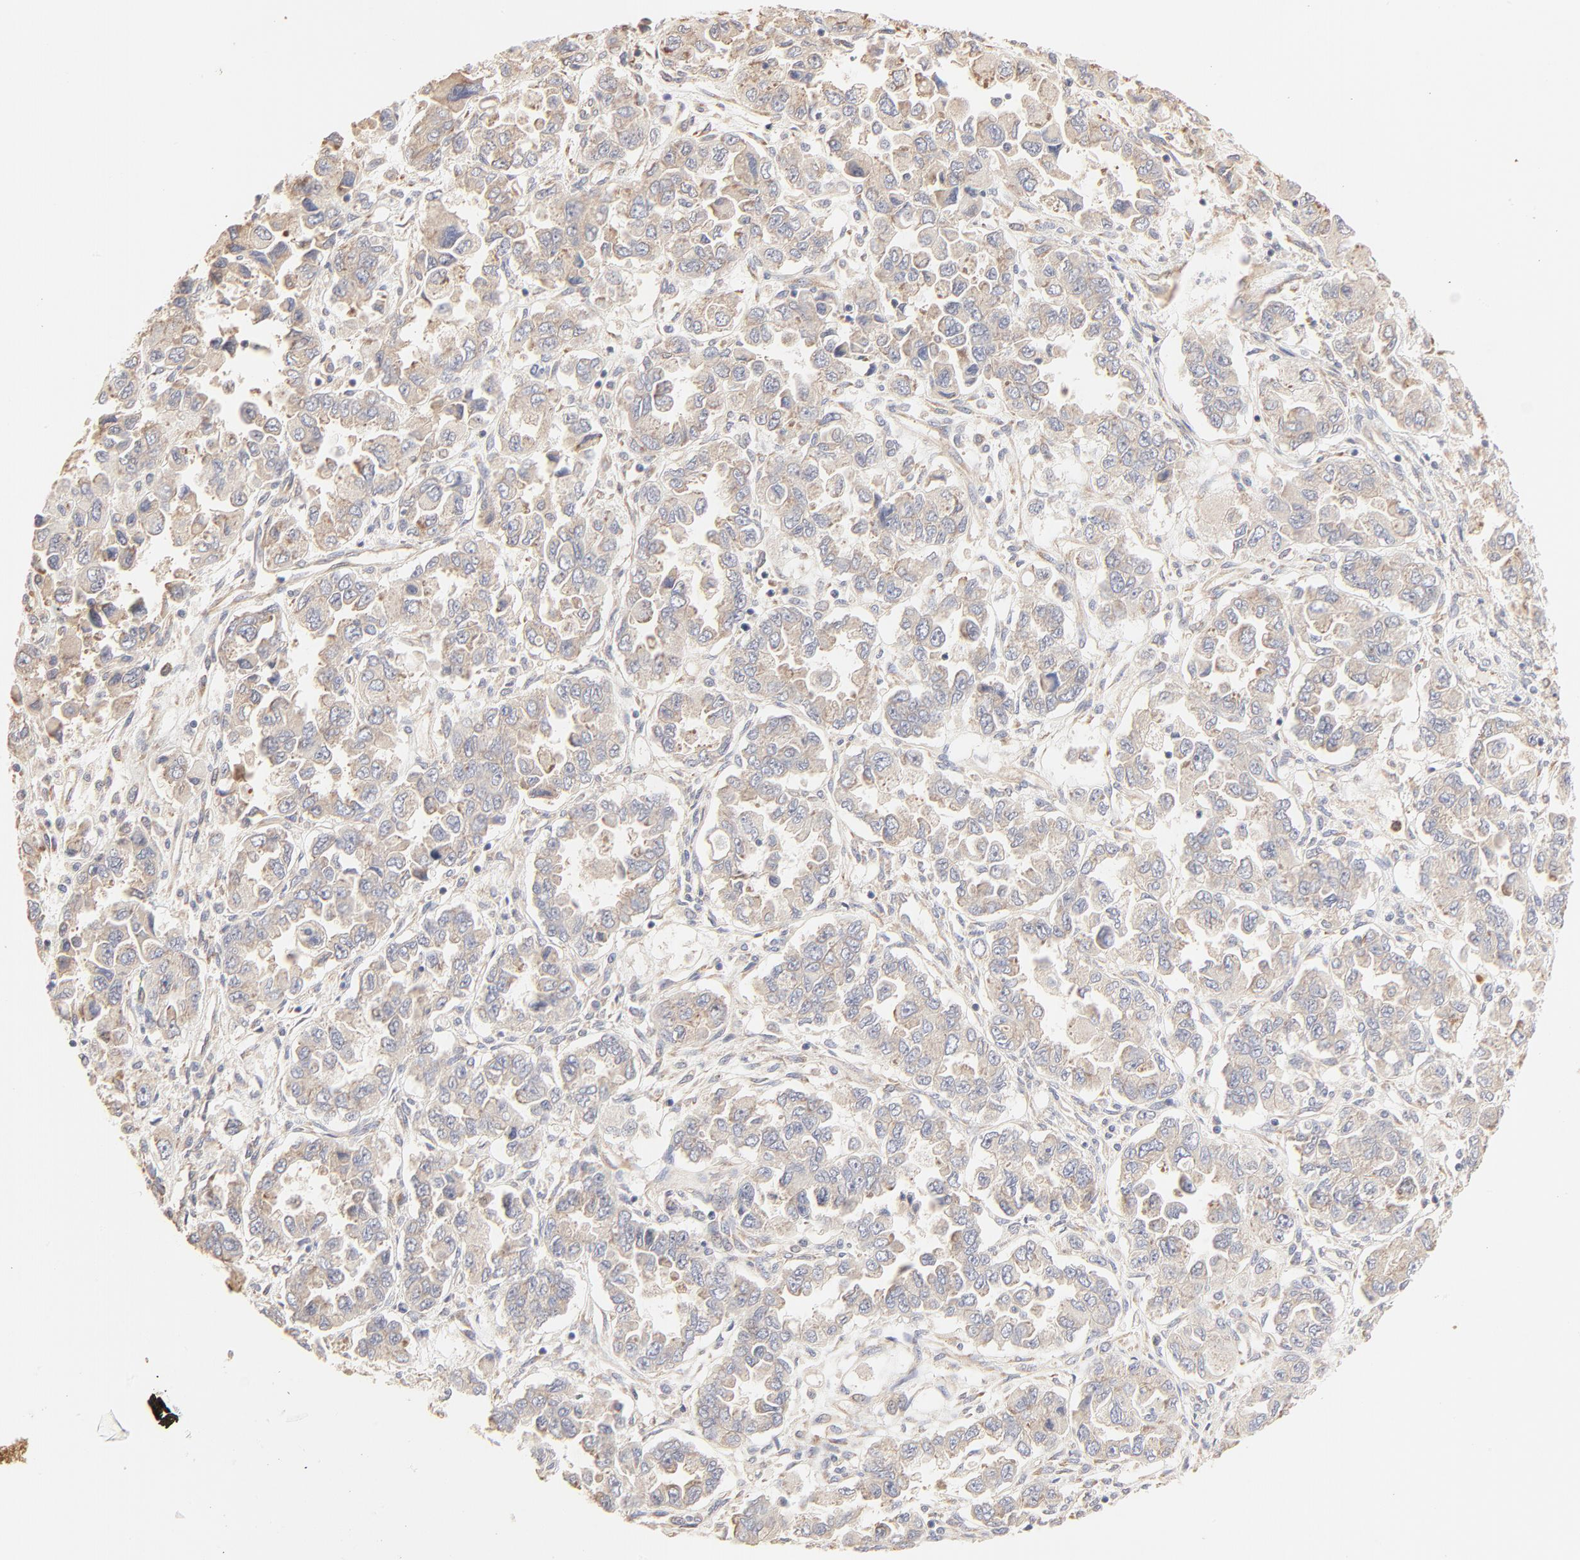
{"staining": {"intensity": "weak", "quantity": ">75%", "location": "cytoplasmic/membranous"}, "tissue": "ovarian cancer", "cell_type": "Tumor cells", "image_type": "cancer", "snomed": [{"axis": "morphology", "description": "Cystadenocarcinoma, serous, NOS"}, {"axis": "topography", "description": "Ovary"}], "caption": "An immunohistochemistry photomicrograph of neoplastic tissue is shown. Protein staining in brown labels weak cytoplasmic/membranous positivity in ovarian cancer within tumor cells.", "gene": "RPS20", "patient": {"sex": "female", "age": 84}}